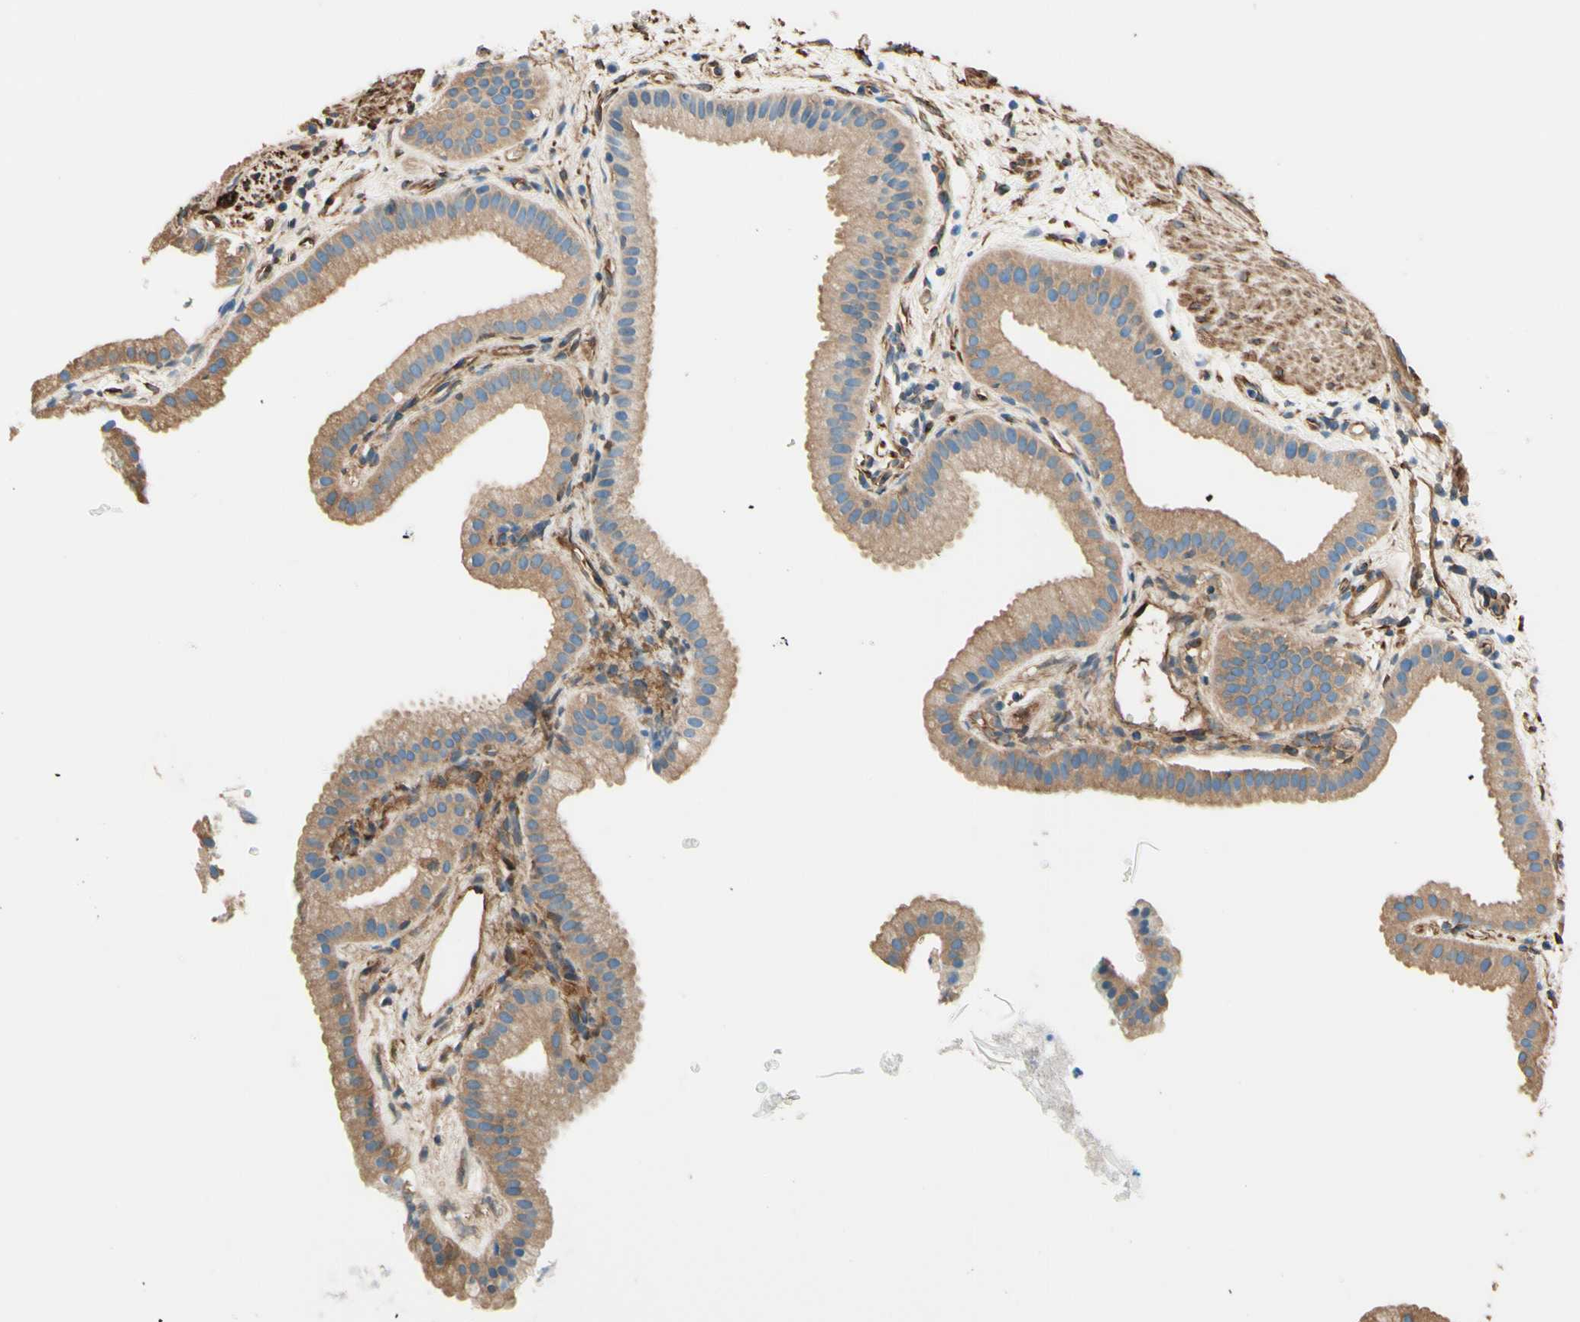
{"staining": {"intensity": "weak", "quantity": ">75%", "location": "cytoplasmic/membranous"}, "tissue": "gallbladder", "cell_type": "Glandular cells", "image_type": "normal", "snomed": [{"axis": "morphology", "description": "Normal tissue, NOS"}, {"axis": "topography", "description": "Gallbladder"}], "caption": "Weak cytoplasmic/membranous expression is seen in about >75% of glandular cells in normal gallbladder.", "gene": "DPYSL3", "patient": {"sex": "female", "age": 64}}